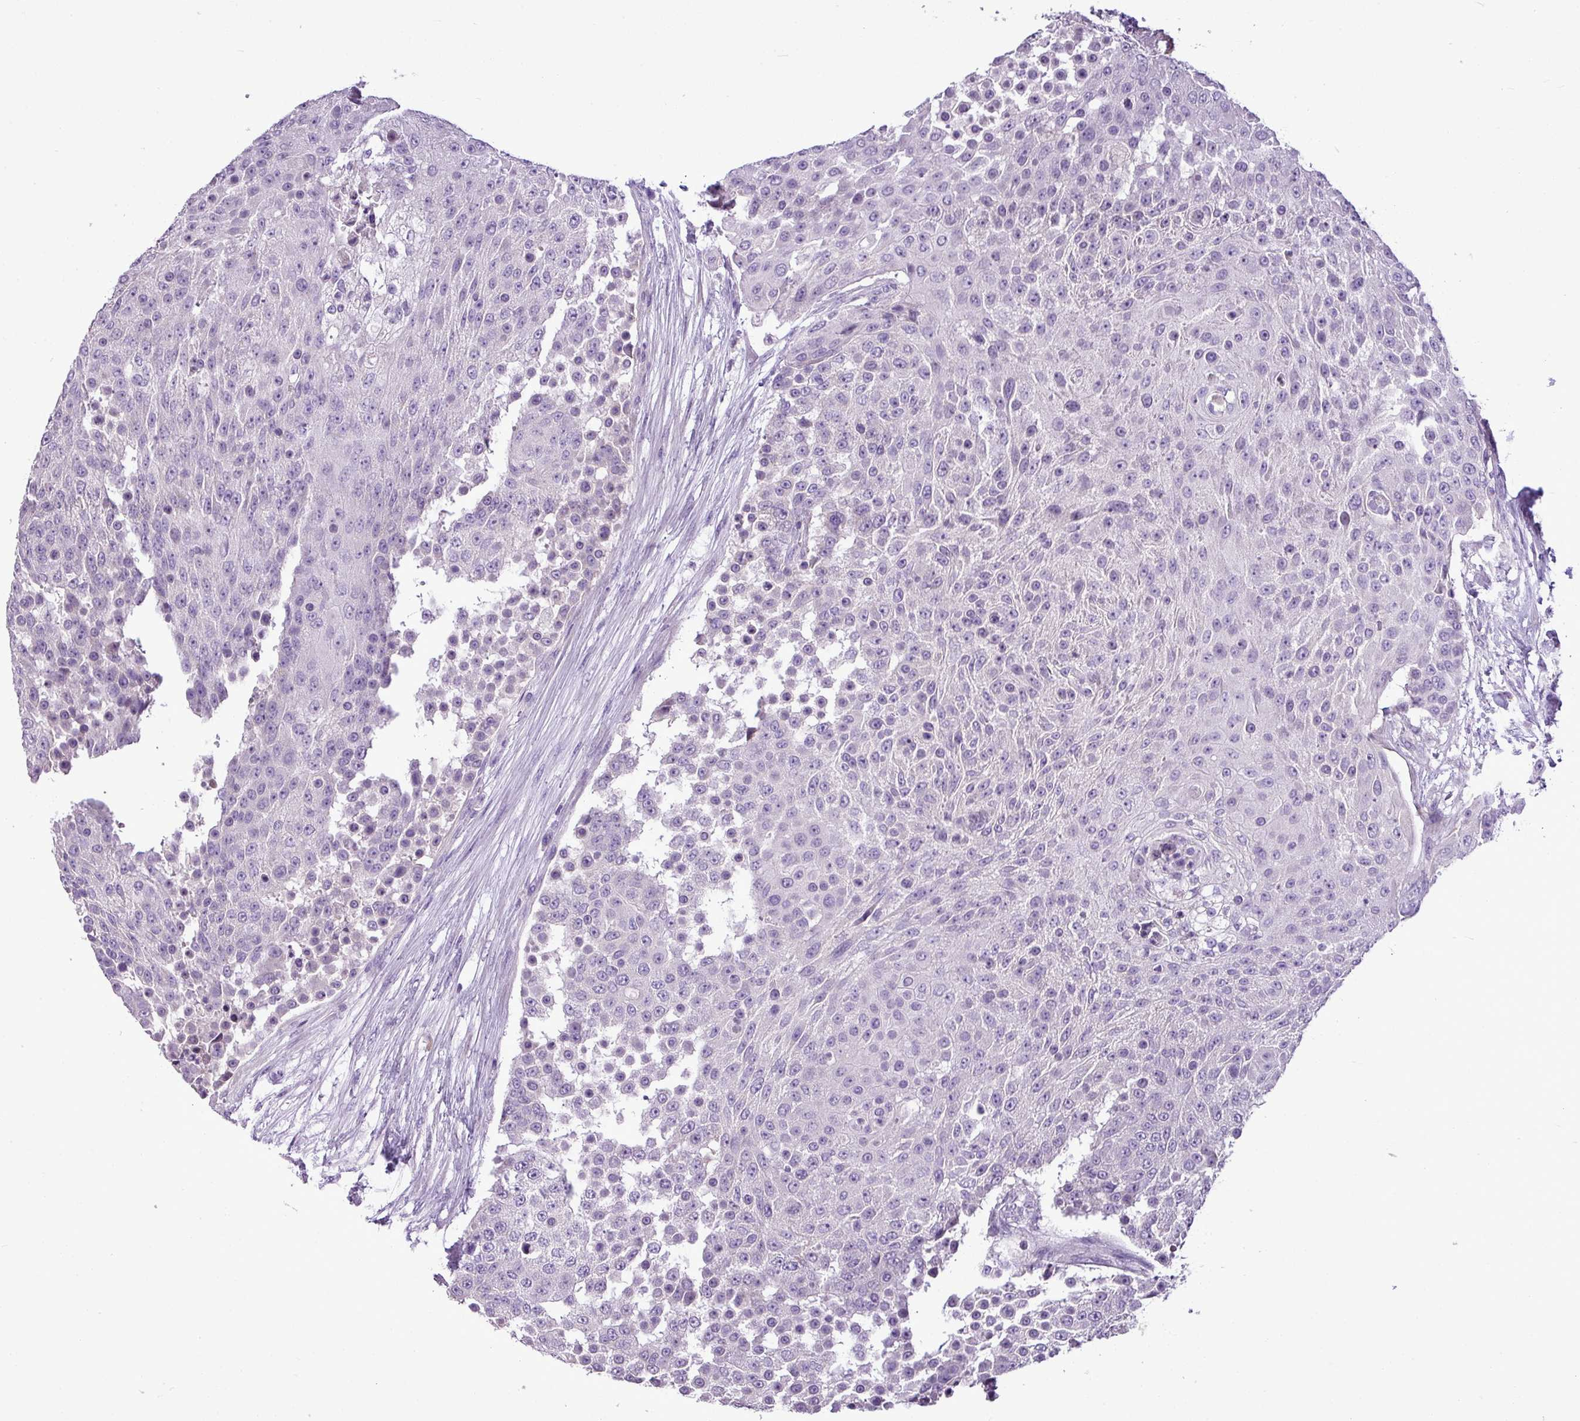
{"staining": {"intensity": "negative", "quantity": "none", "location": "none"}, "tissue": "urothelial cancer", "cell_type": "Tumor cells", "image_type": "cancer", "snomed": [{"axis": "morphology", "description": "Urothelial carcinoma, High grade"}, {"axis": "topography", "description": "Urinary bladder"}], "caption": "This is a histopathology image of immunohistochemistry (IHC) staining of high-grade urothelial carcinoma, which shows no staining in tumor cells.", "gene": "IL17A", "patient": {"sex": "female", "age": 63}}